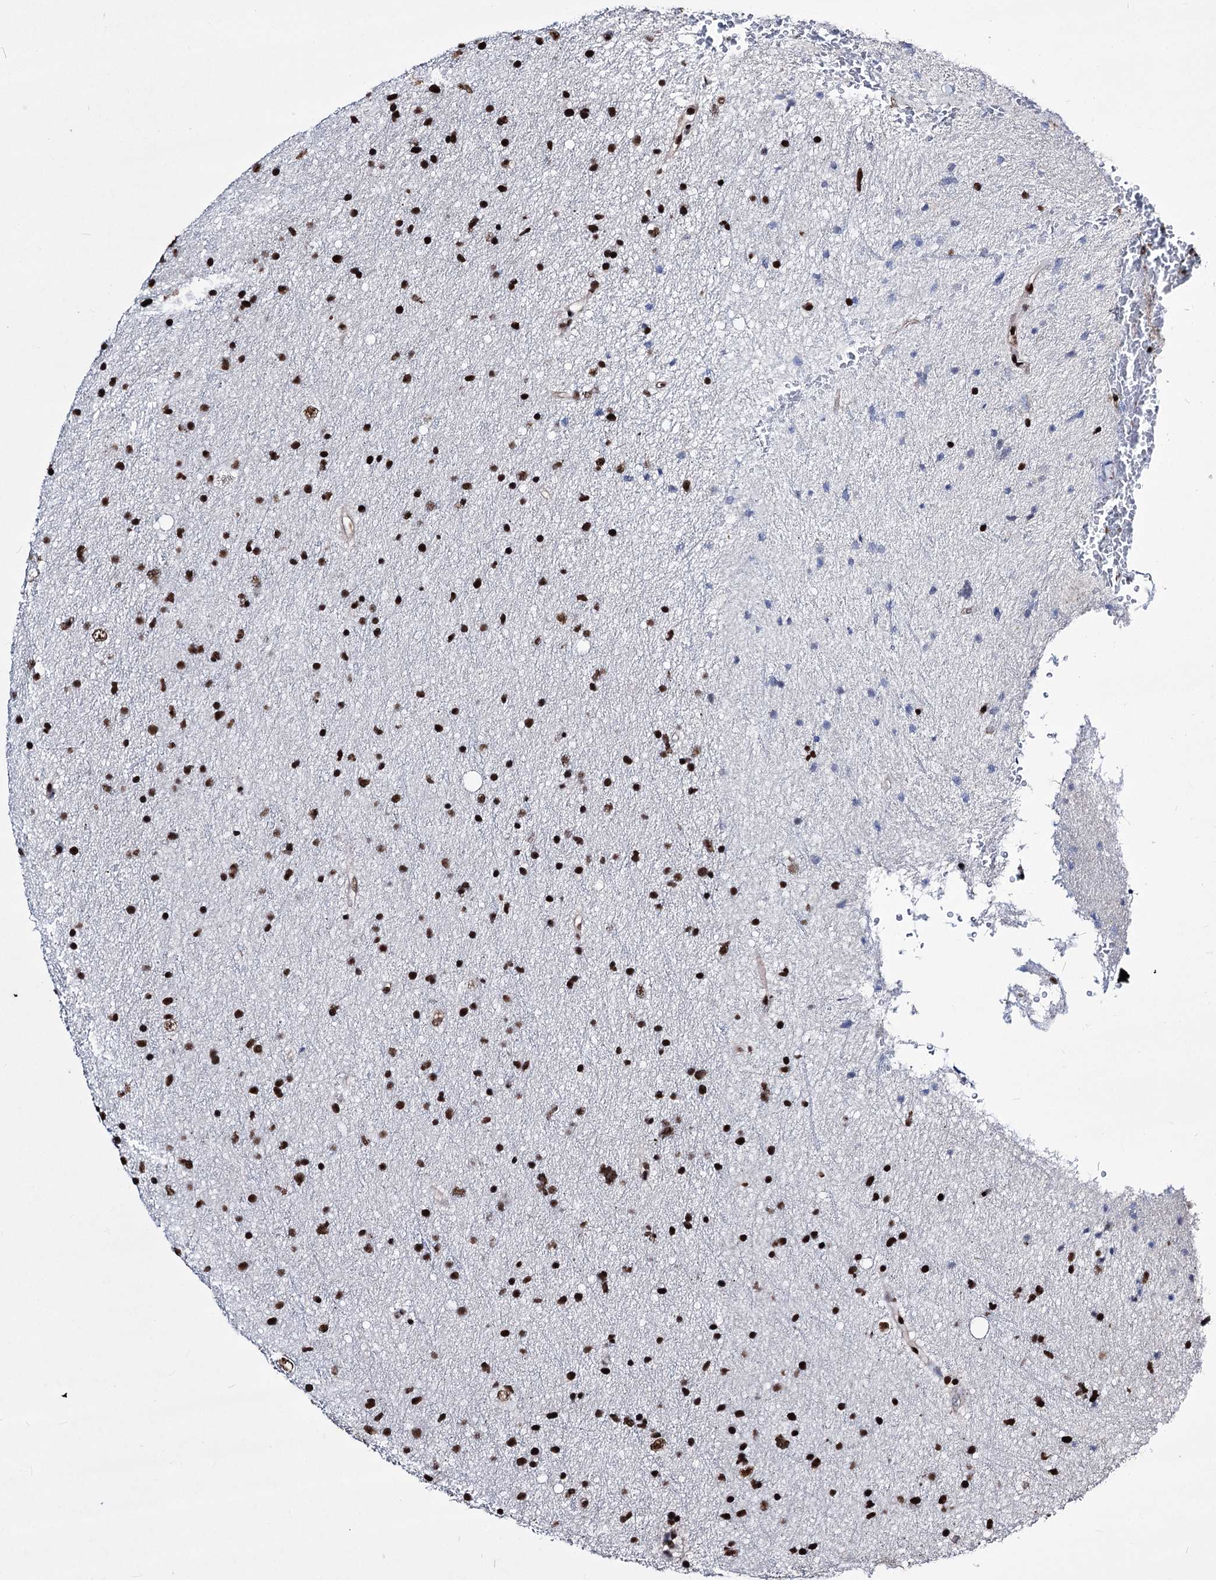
{"staining": {"intensity": "strong", "quantity": ">75%", "location": "nuclear"}, "tissue": "glioma", "cell_type": "Tumor cells", "image_type": "cancer", "snomed": [{"axis": "morphology", "description": "Glioma, malignant, Low grade"}, {"axis": "topography", "description": "Cerebral cortex"}], "caption": "This histopathology image shows immunohistochemistry (IHC) staining of malignant glioma (low-grade), with high strong nuclear positivity in approximately >75% of tumor cells.", "gene": "CHMP7", "patient": {"sex": "female", "age": 39}}